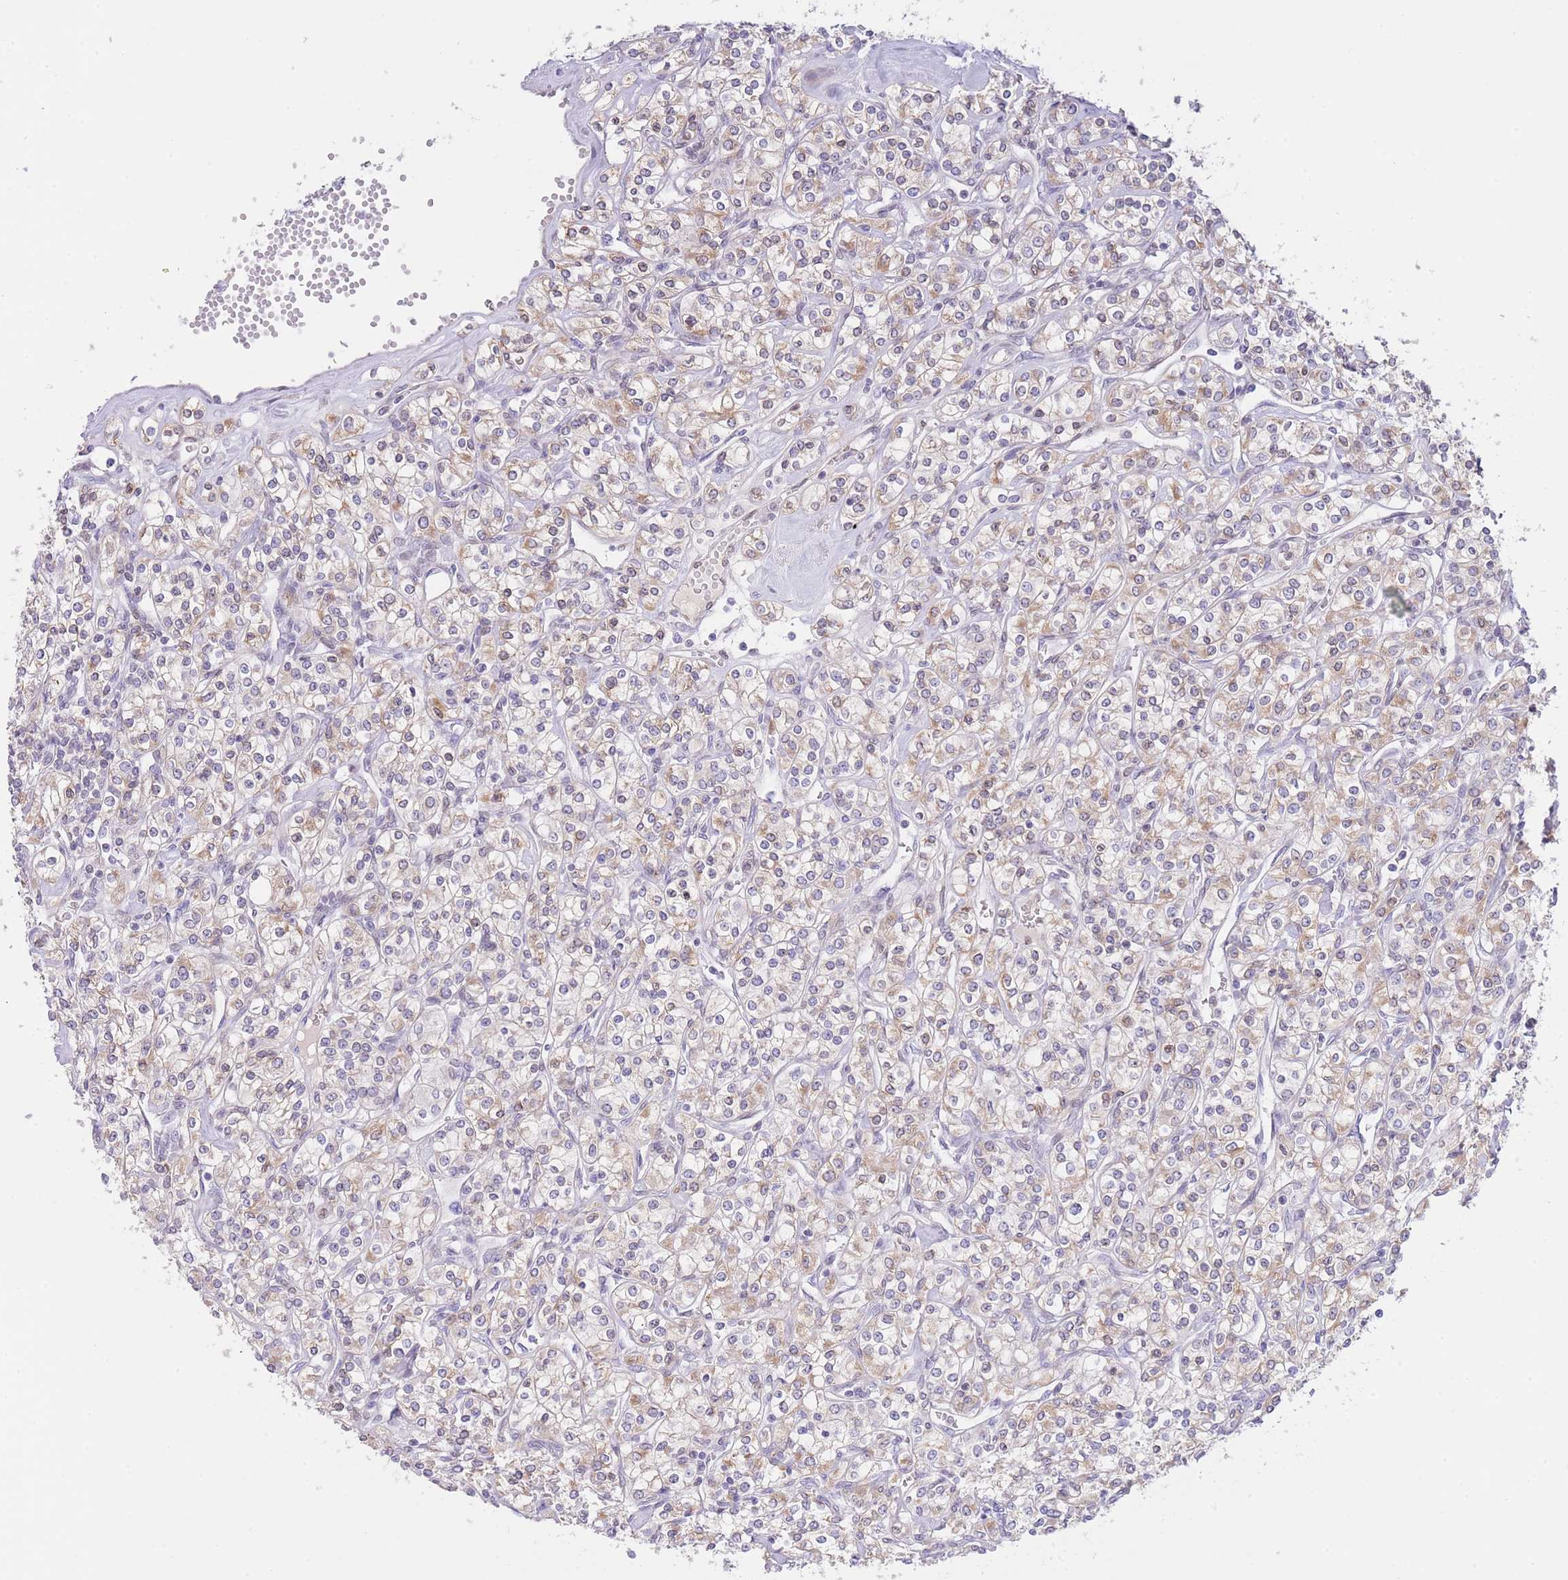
{"staining": {"intensity": "weak", "quantity": "25%-75%", "location": "cytoplasmic/membranous"}, "tissue": "renal cancer", "cell_type": "Tumor cells", "image_type": "cancer", "snomed": [{"axis": "morphology", "description": "Adenocarcinoma, NOS"}, {"axis": "topography", "description": "Kidney"}], "caption": "DAB immunohistochemical staining of renal cancer (adenocarcinoma) shows weak cytoplasmic/membranous protein expression in about 25%-75% of tumor cells.", "gene": "EBPL", "patient": {"sex": "male", "age": 77}}